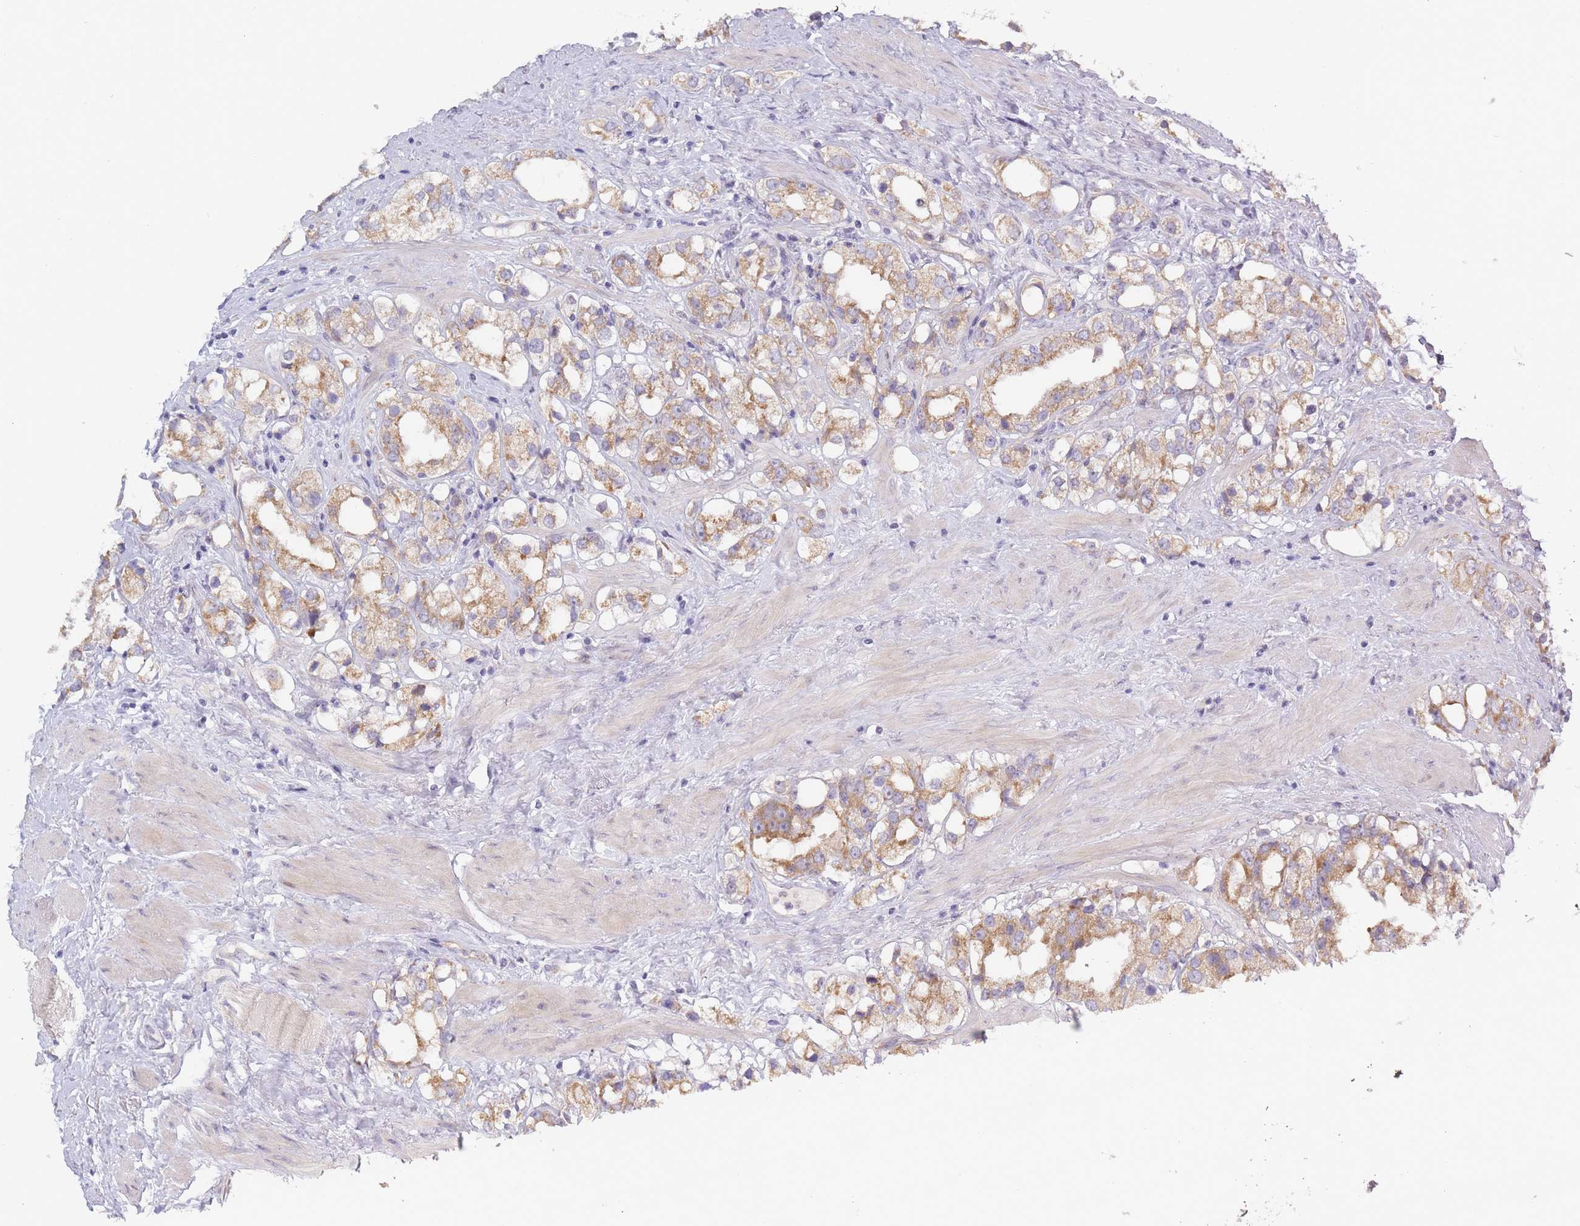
{"staining": {"intensity": "moderate", "quantity": ">75%", "location": "cytoplasmic/membranous"}, "tissue": "prostate cancer", "cell_type": "Tumor cells", "image_type": "cancer", "snomed": [{"axis": "morphology", "description": "Adenocarcinoma, NOS"}, {"axis": "topography", "description": "Prostate"}], "caption": "Tumor cells reveal moderate cytoplasmic/membranous positivity in about >75% of cells in prostate cancer (adenocarcinoma).", "gene": "FAM227B", "patient": {"sex": "male", "age": 79}}